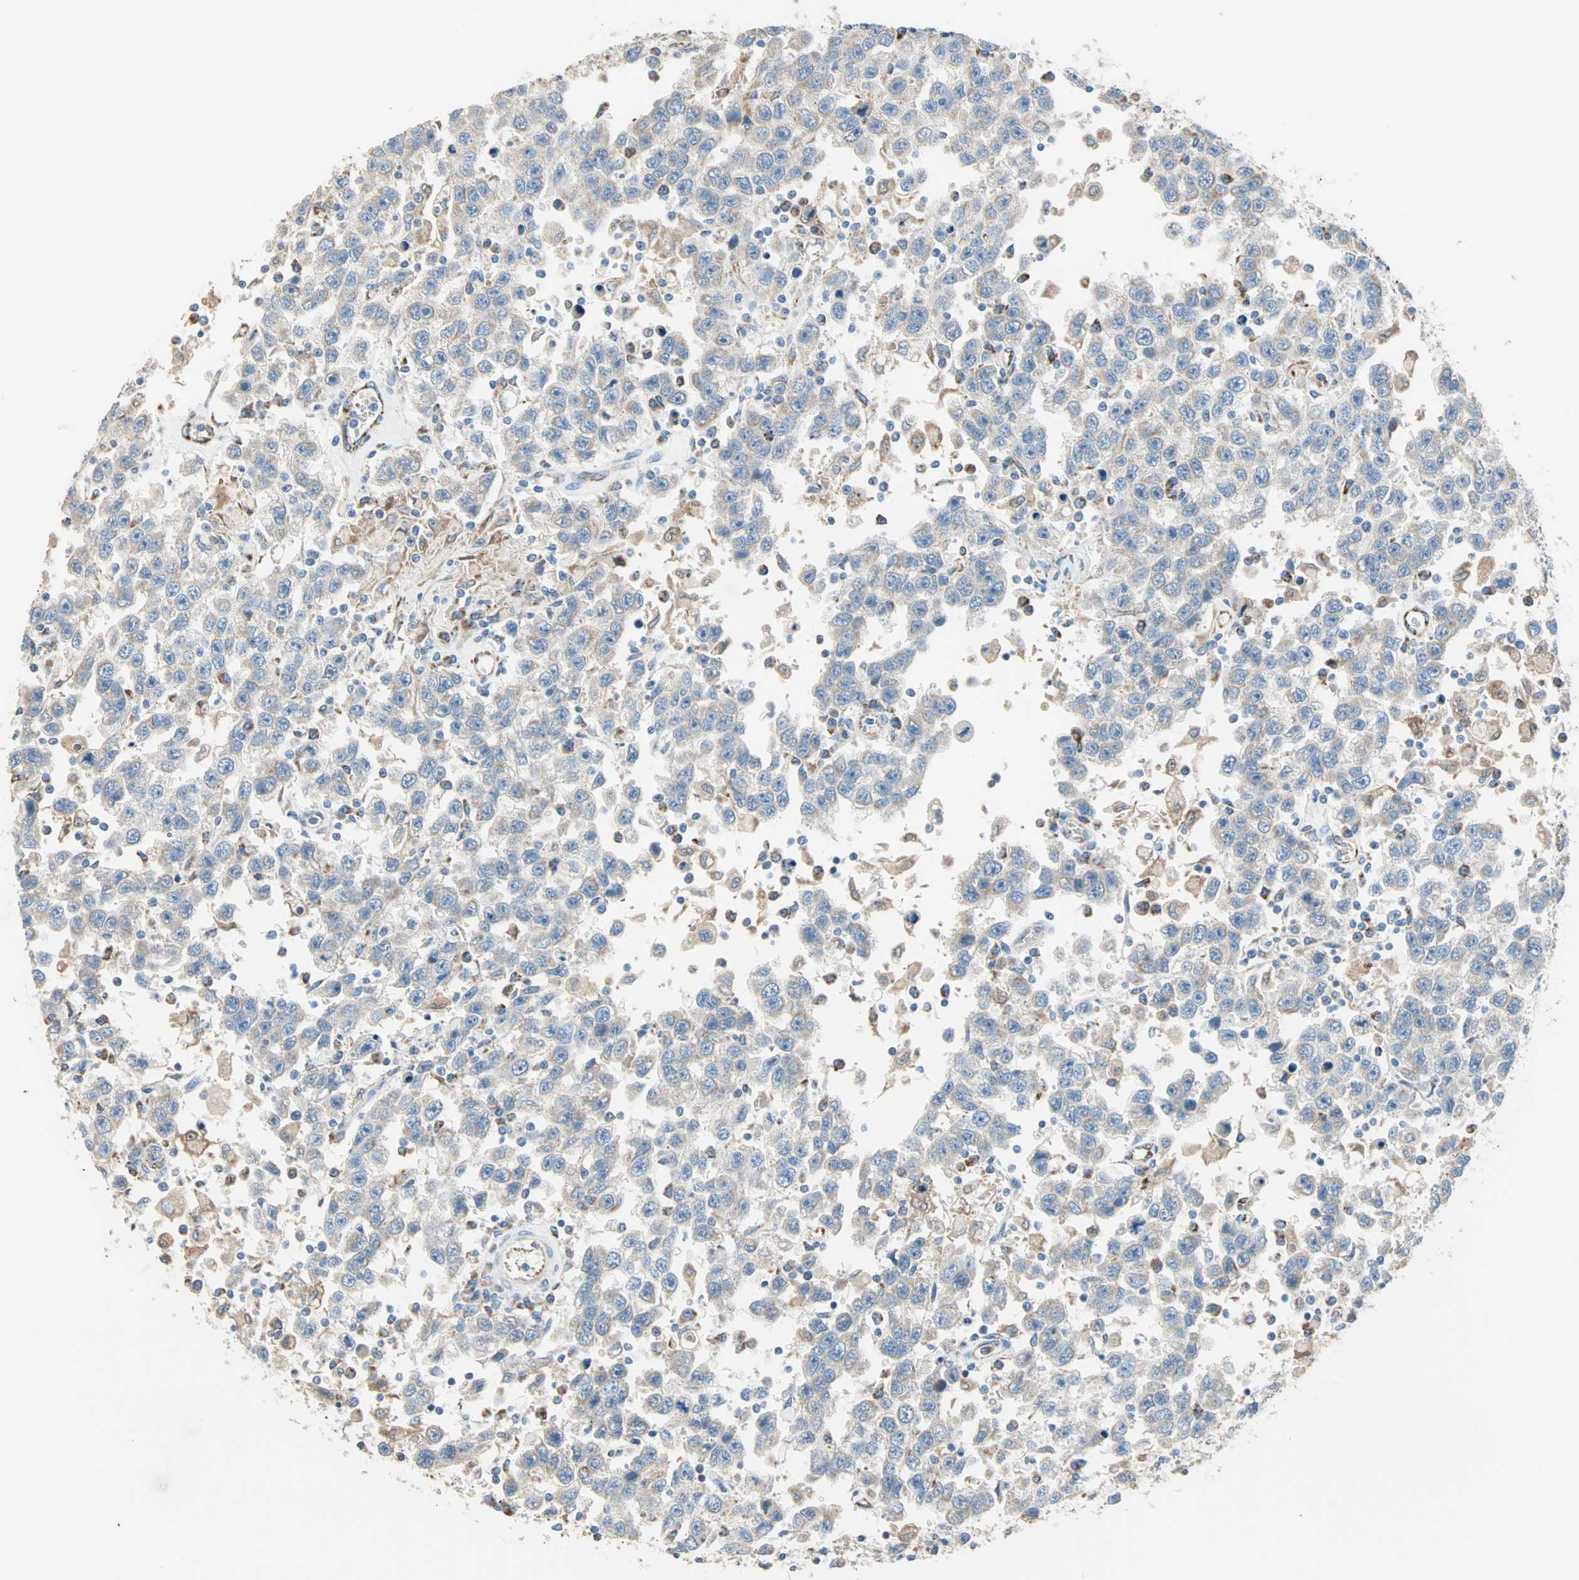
{"staining": {"intensity": "negative", "quantity": "none", "location": "none"}, "tissue": "testis cancer", "cell_type": "Tumor cells", "image_type": "cancer", "snomed": [{"axis": "morphology", "description": "Seminoma, NOS"}, {"axis": "topography", "description": "Testis"}], "caption": "An immunohistochemistry (IHC) histopathology image of testis cancer (seminoma) is shown. There is no staining in tumor cells of testis cancer (seminoma).", "gene": "TST", "patient": {"sex": "male", "age": 41}}